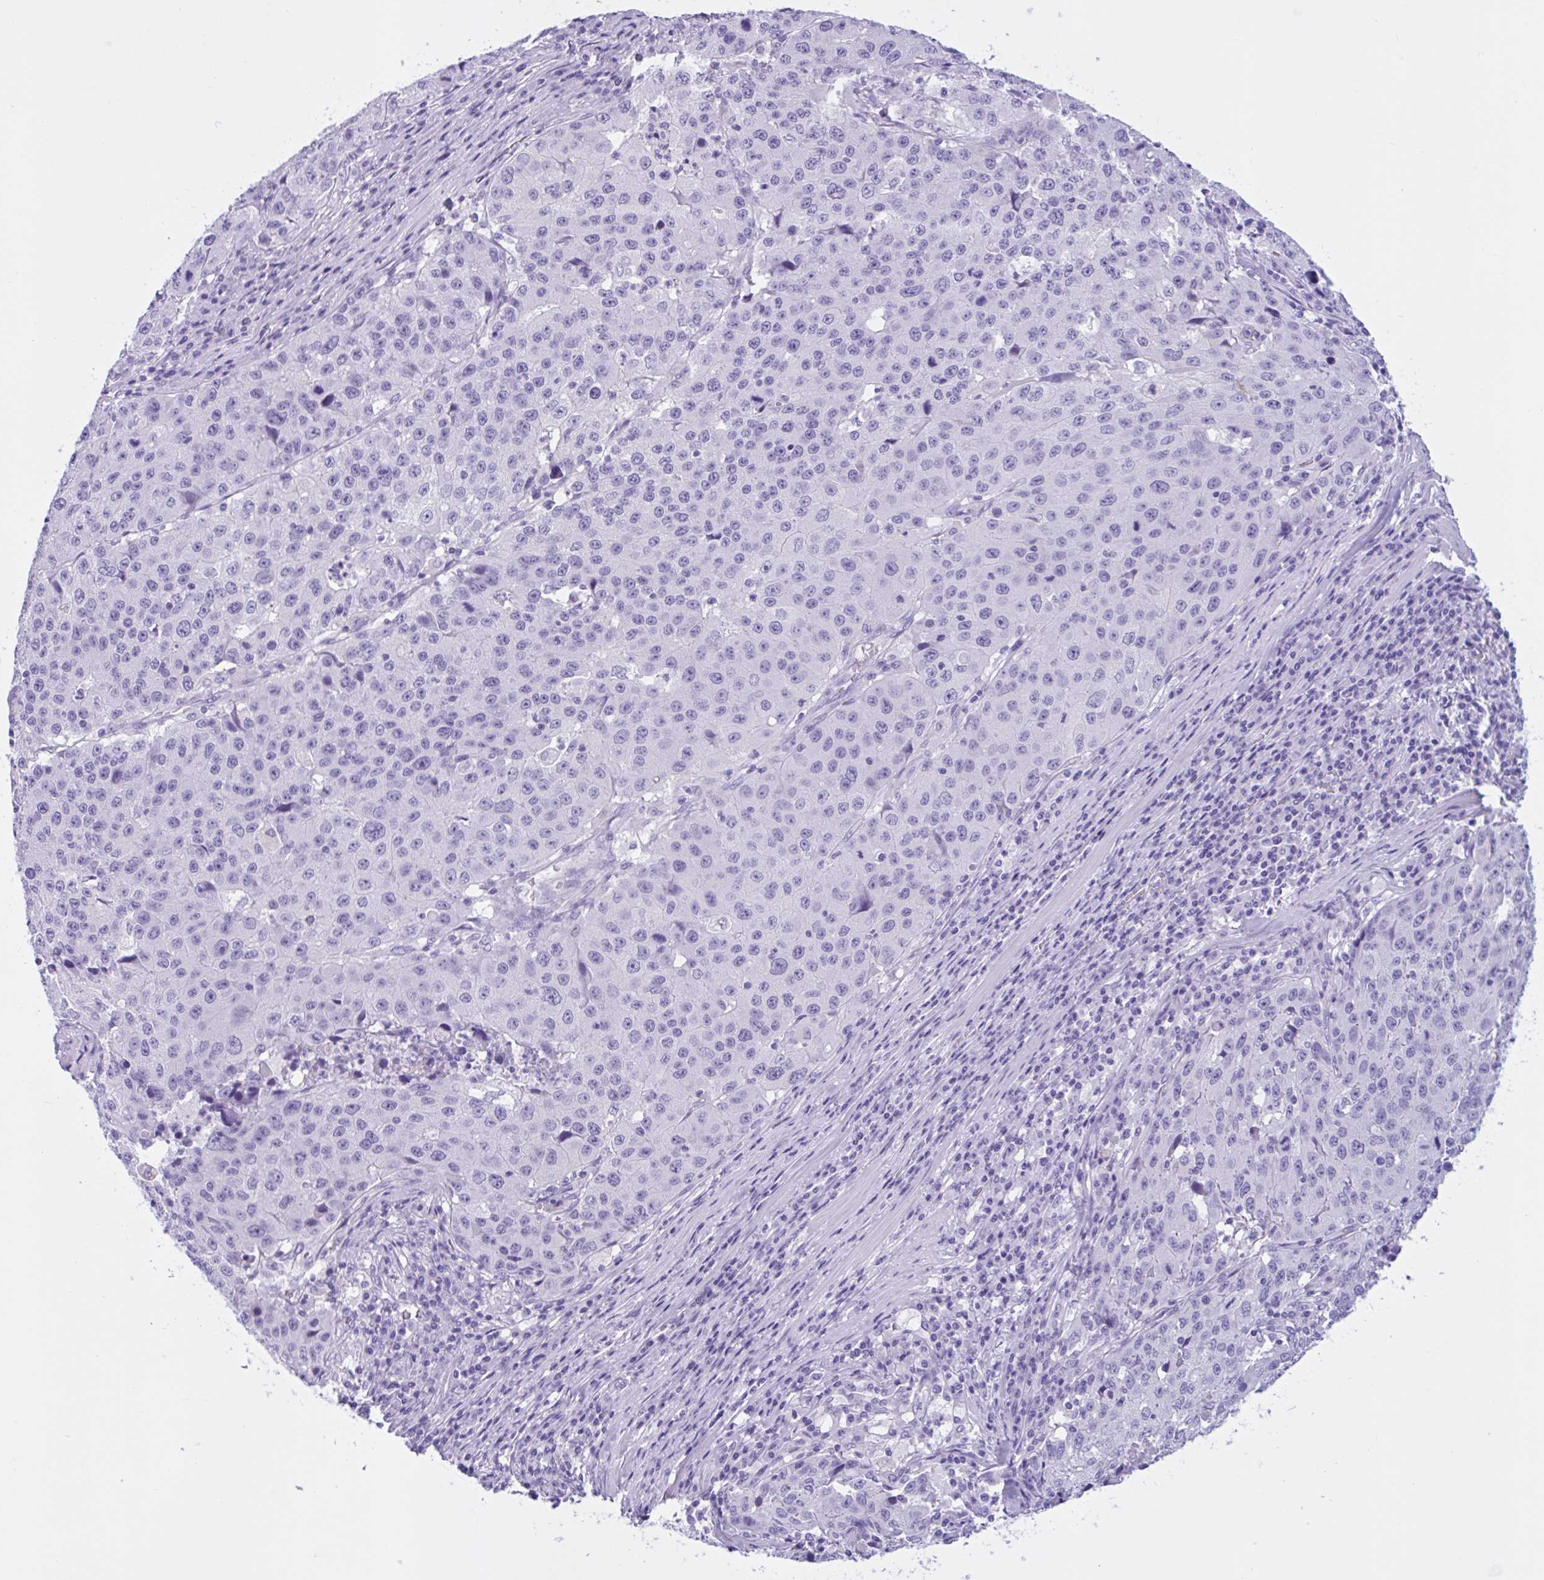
{"staining": {"intensity": "negative", "quantity": "none", "location": "none"}, "tissue": "stomach cancer", "cell_type": "Tumor cells", "image_type": "cancer", "snomed": [{"axis": "morphology", "description": "Adenocarcinoma, NOS"}, {"axis": "topography", "description": "Stomach"}], "caption": "This micrograph is of stomach cancer (adenocarcinoma) stained with IHC to label a protein in brown with the nuclei are counter-stained blue. There is no expression in tumor cells.", "gene": "ZNF319", "patient": {"sex": "male", "age": 71}}